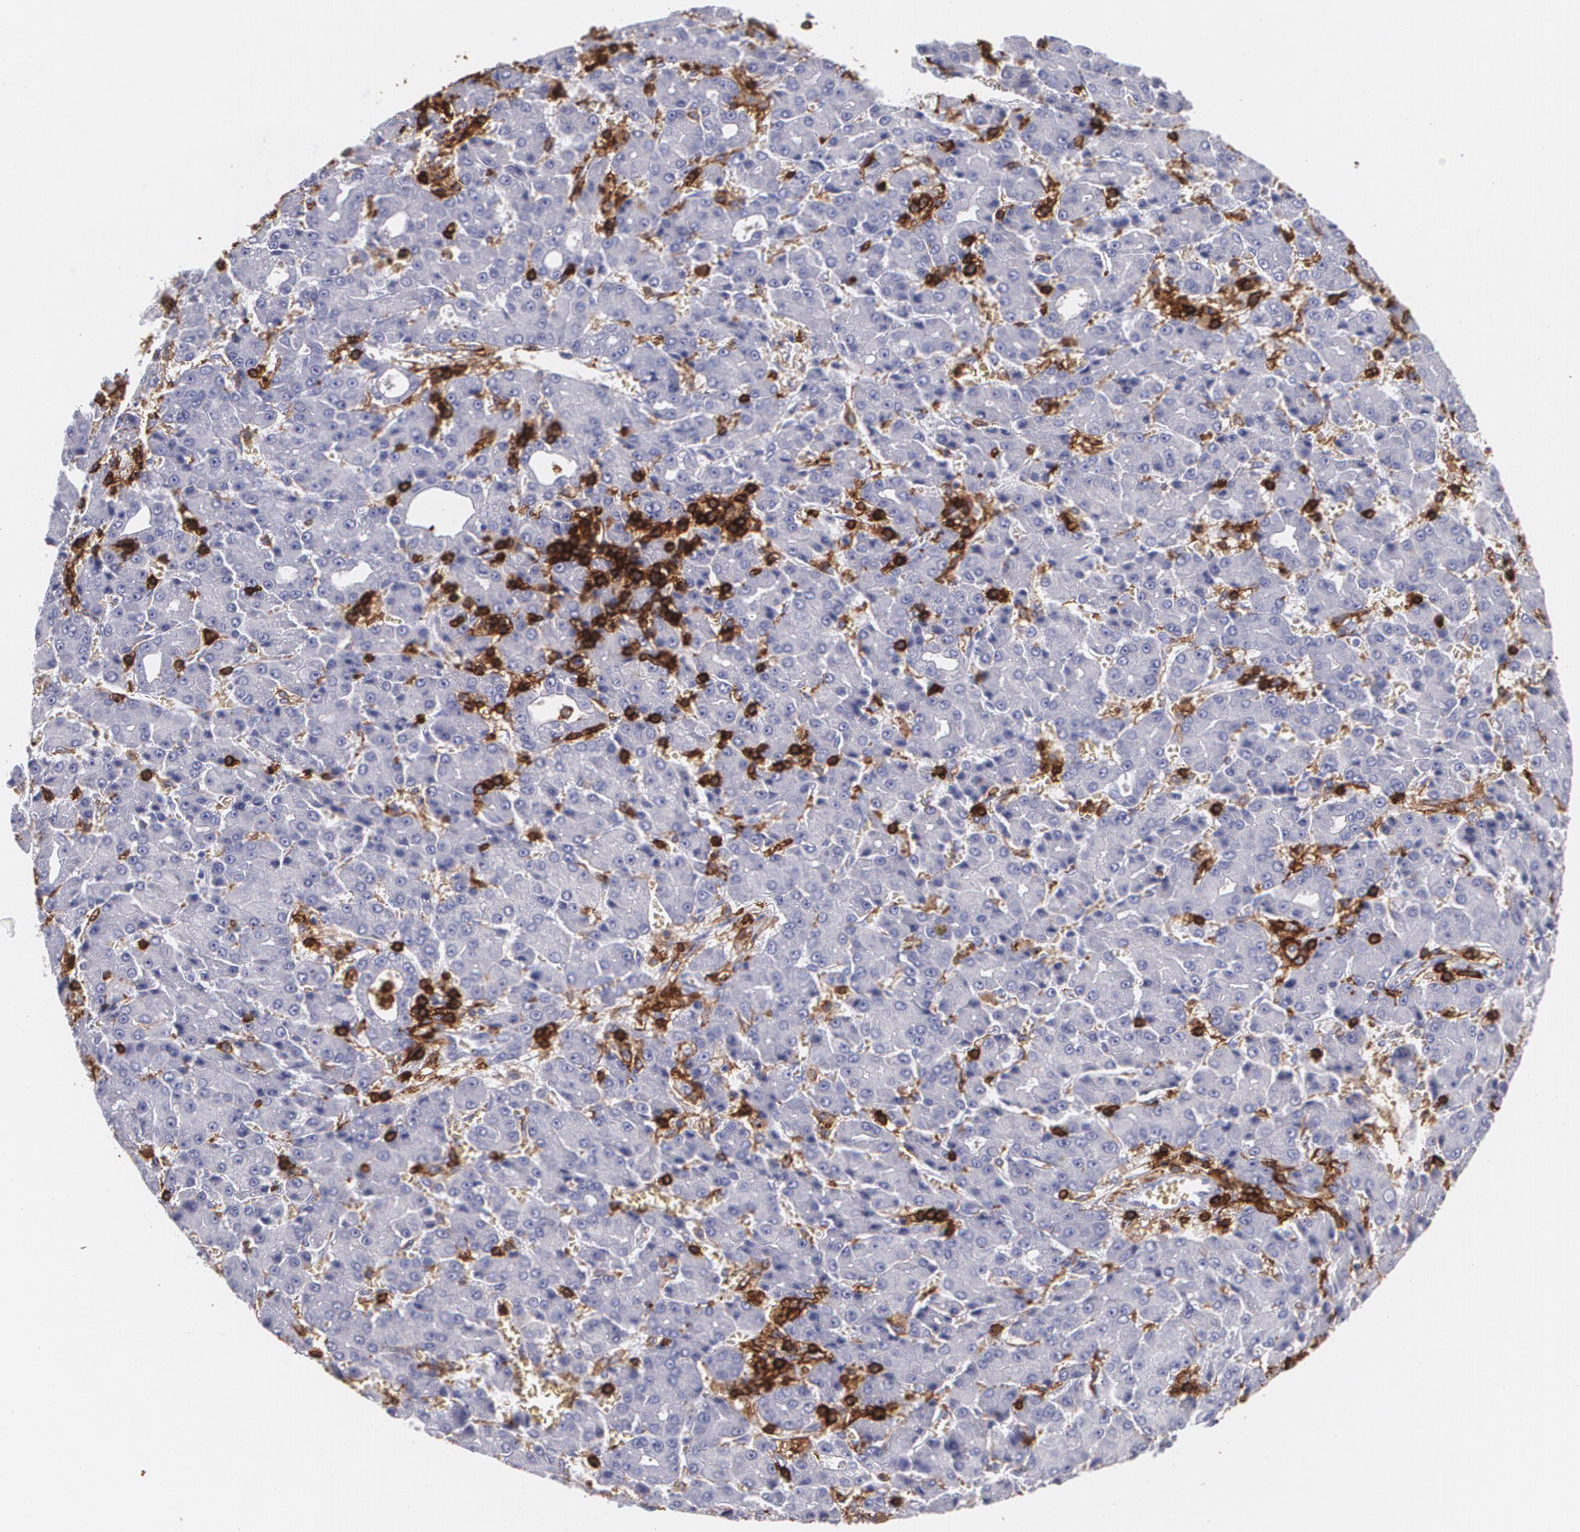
{"staining": {"intensity": "negative", "quantity": "none", "location": "none"}, "tissue": "liver cancer", "cell_type": "Tumor cells", "image_type": "cancer", "snomed": [{"axis": "morphology", "description": "Carcinoma, Hepatocellular, NOS"}, {"axis": "topography", "description": "Liver"}], "caption": "An immunohistochemistry (IHC) image of liver cancer is shown. There is no staining in tumor cells of liver cancer.", "gene": "PTPRC", "patient": {"sex": "male", "age": 69}}